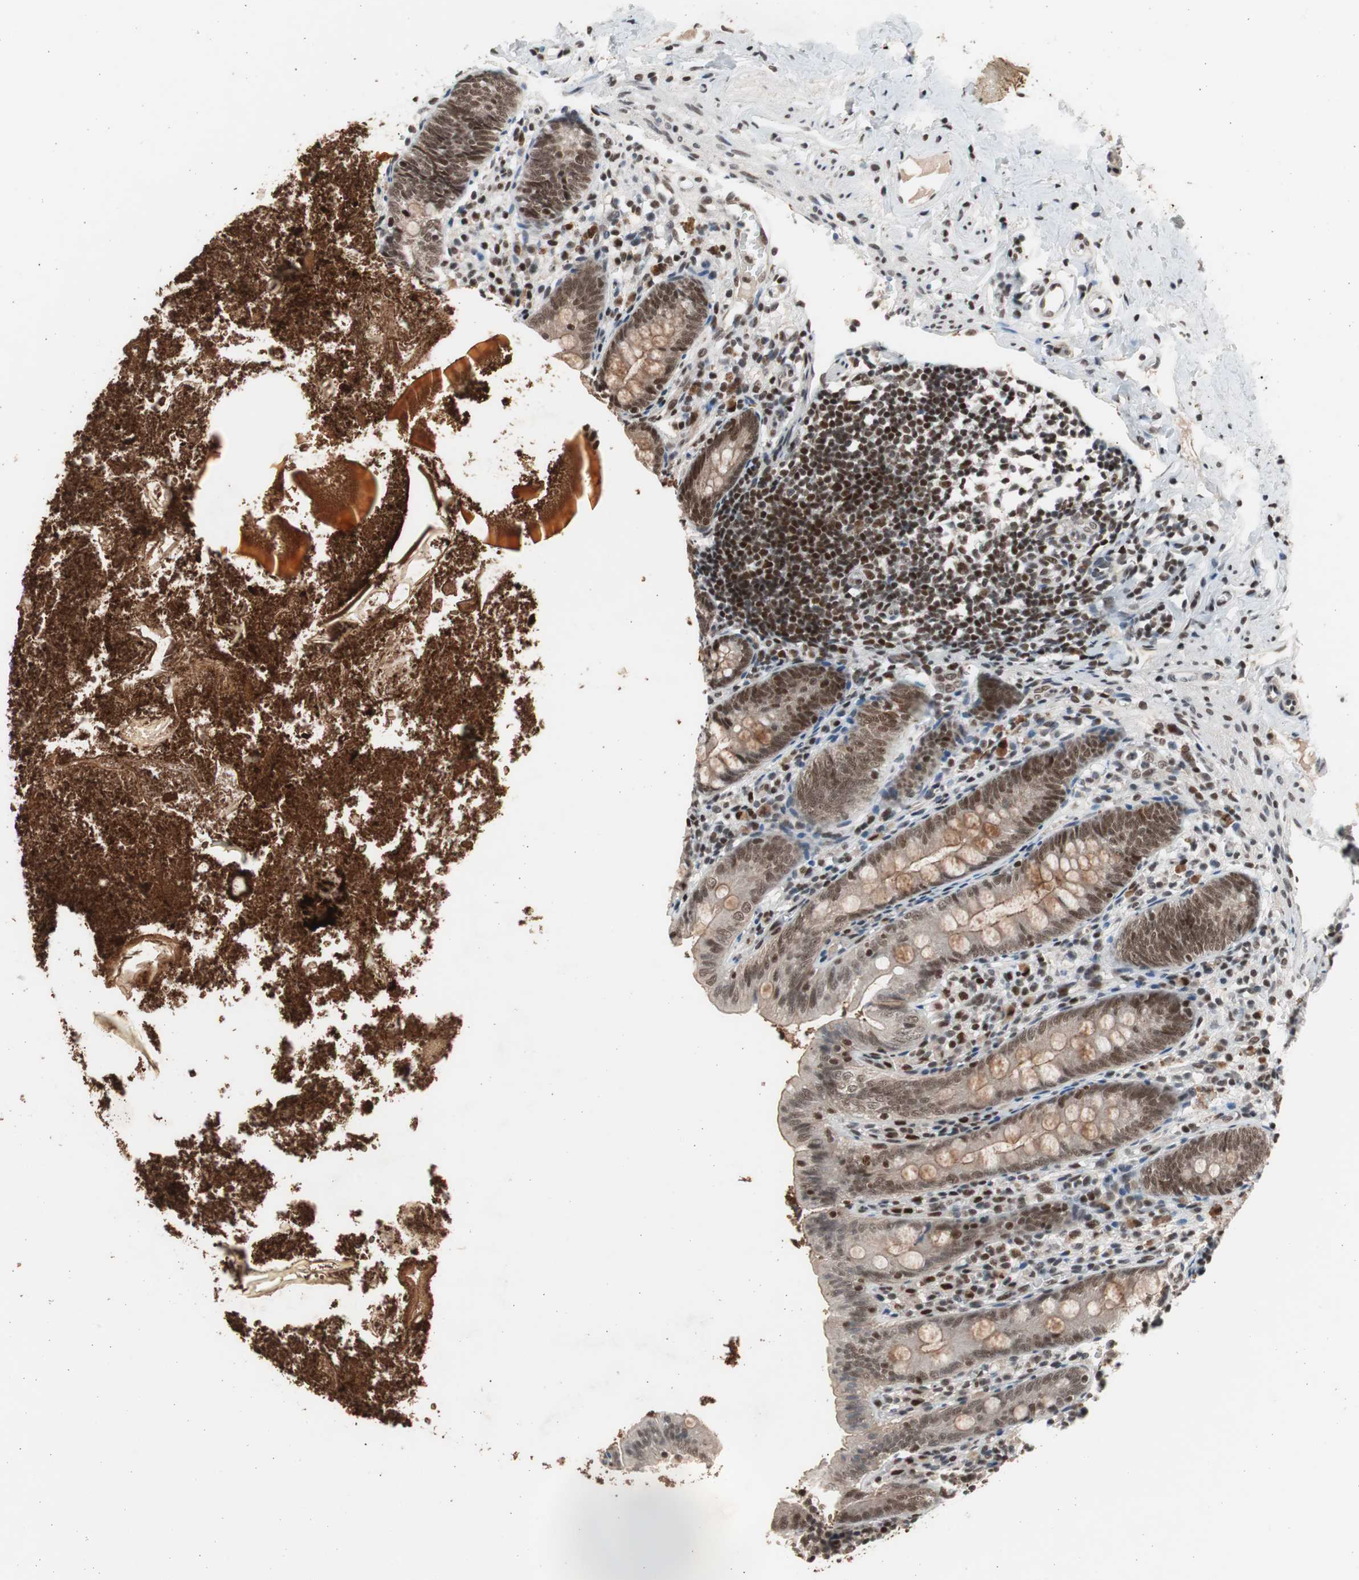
{"staining": {"intensity": "moderate", "quantity": ">75%", "location": "cytoplasmic/membranous,nuclear"}, "tissue": "appendix", "cell_type": "Glandular cells", "image_type": "normal", "snomed": [{"axis": "morphology", "description": "Normal tissue, NOS"}, {"axis": "topography", "description": "Appendix"}], "caption": "Appendix stained for a protein (brown) exhibits moderate cytoplasmic/membranous,nuclear positive positivity in approximately >75% of glandular cells.", "gene": "RPA1", "patient": {"sex": "female", "age": 10}}